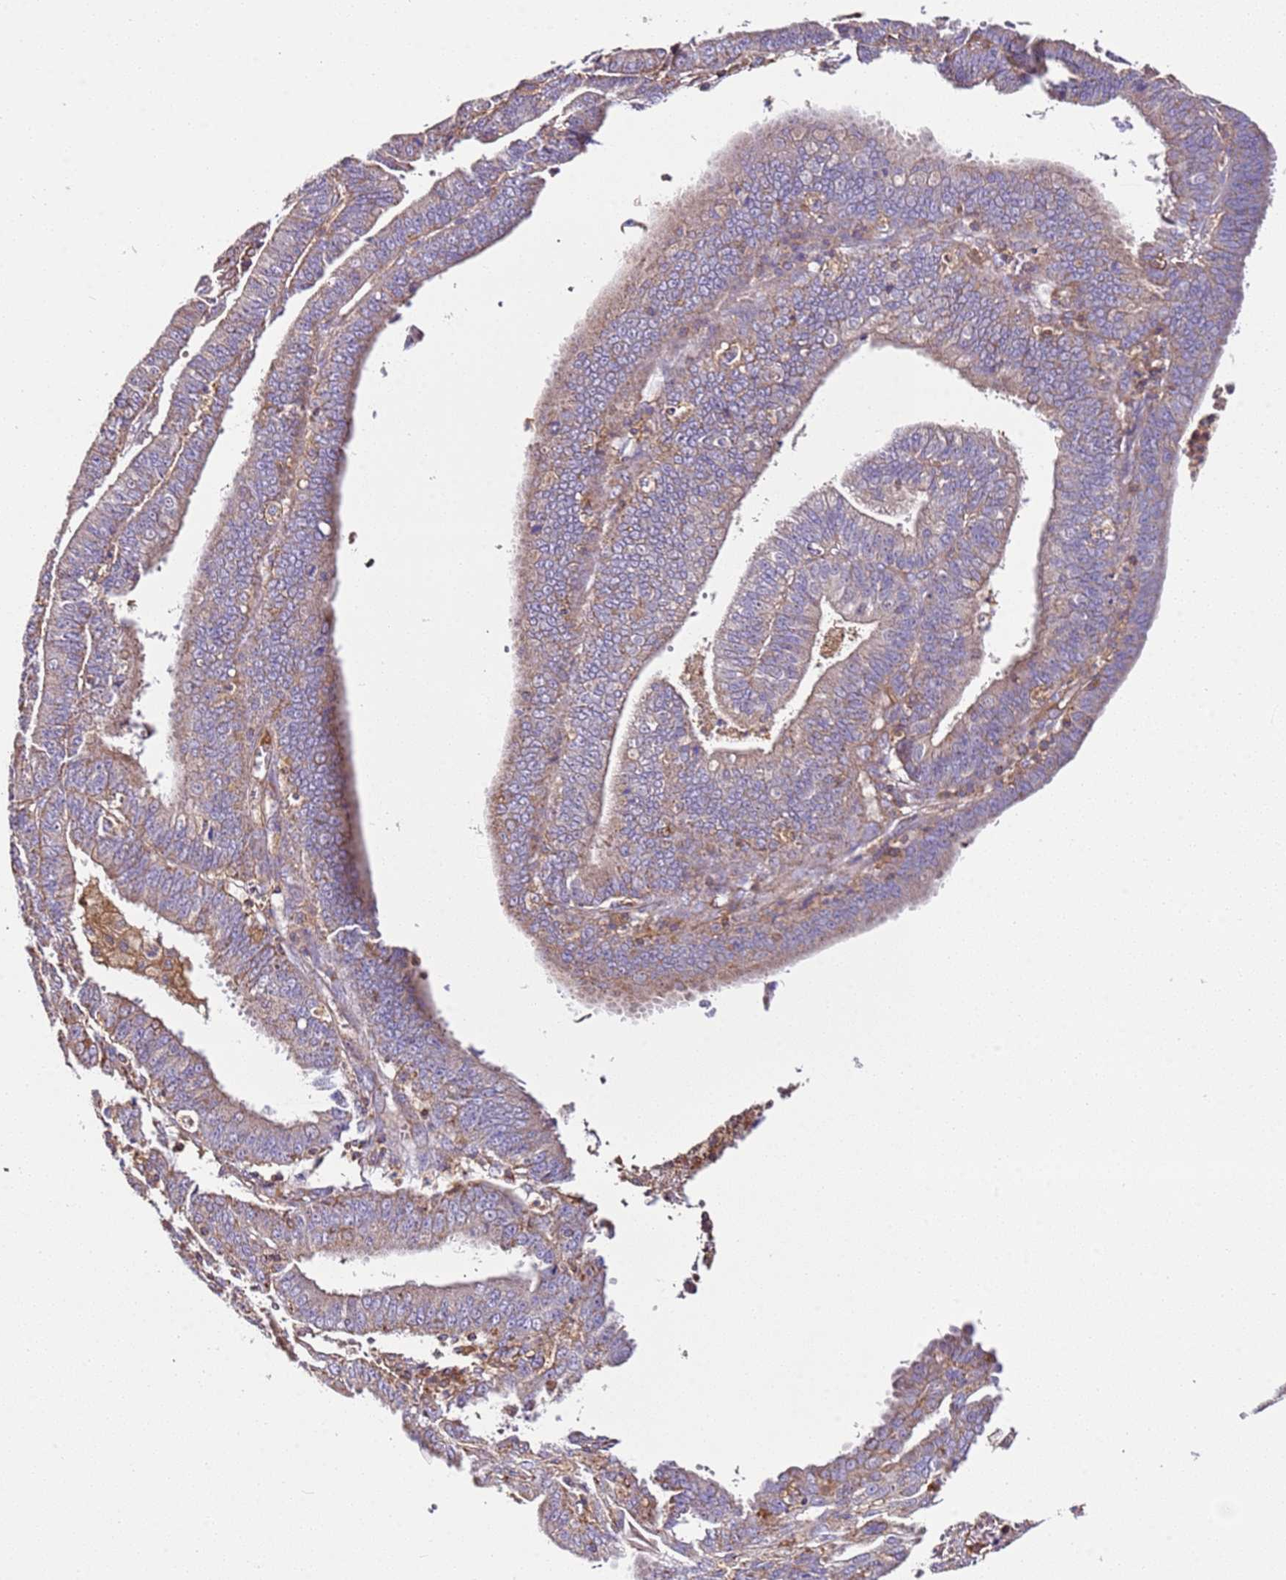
{"staining": {"intensity": "weak", "quantity": "25%-75%", "location": "cytoplasmic/membranous"}, "tissue": "endometrial cancer", "cell_type": "Tumor cells", "image_type": "cancer", "snomed": [{"axis": "morphology", "description": "Adenocarcinoma, NOS"}, {"axis": "topography", "description": "Endometrium"}], "caption": "Endometrial cancer (adenocarcinoma) stained for a protein (brown) demonstrates weak cytoplasmic/membranous positive expression in about 25%-75% of tumor cells.", "gene": "RMND5A", "patient": {"sex": "female", "age": 73}}